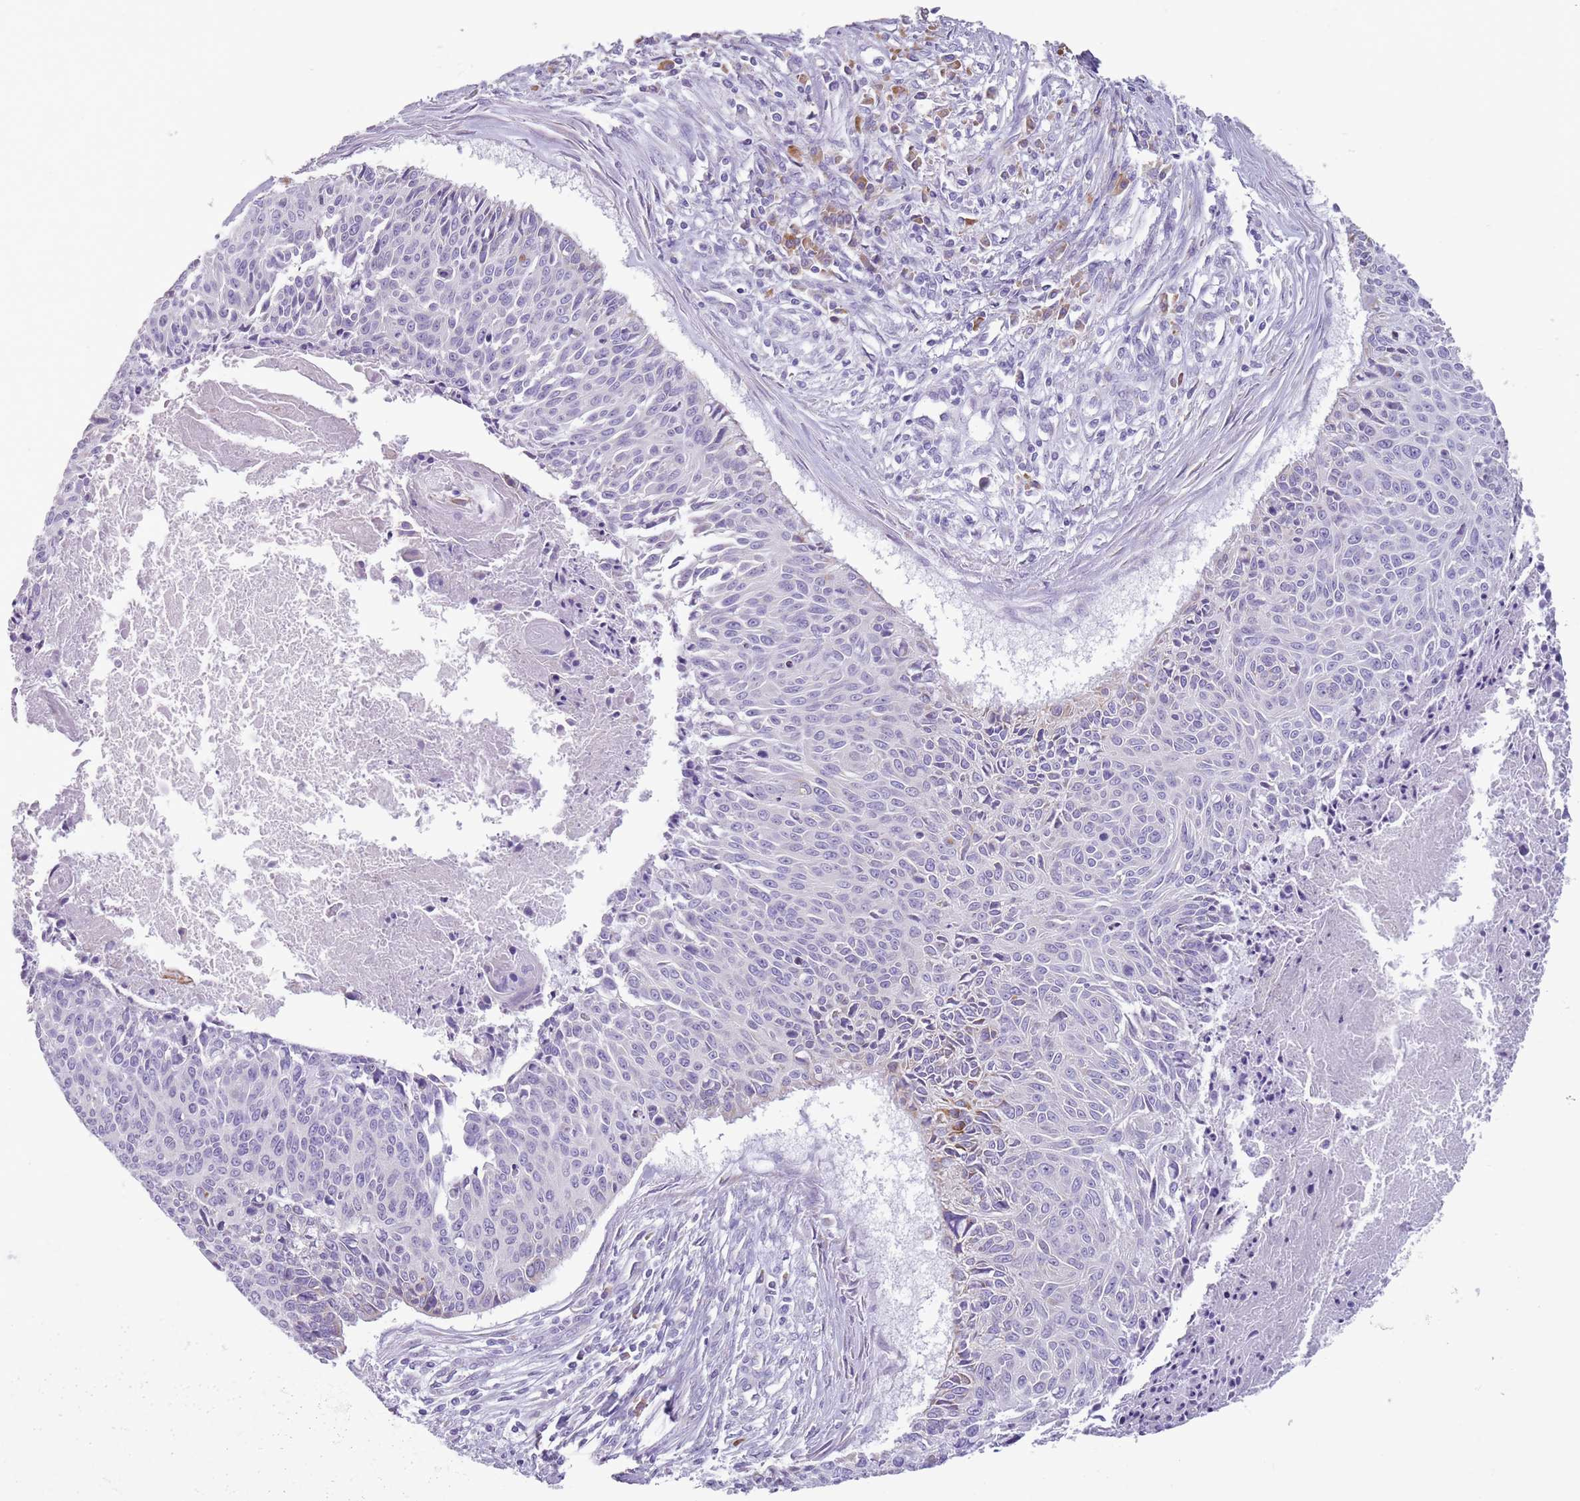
{"staining": {"intensity": "negative", "quantity": "none", "location": "none"}, "tissue": "cervical cancer", "cell_type": "Tumor cells", "image_type": "cancer", "snomed": [{"axis": "morphology", "description": "Squamous cell carcinoma, NOS"}, {"axis": "topography", "description": "Cervix"}], "caption": "Immunohistochemistry (IHC) micrograph of cervical squamous cell carcinoma stained for a protein (brown), which displays no positivity in tumor cells.", "gene": "HYOU1", "patient": {"sex": "female", "age": 55}}